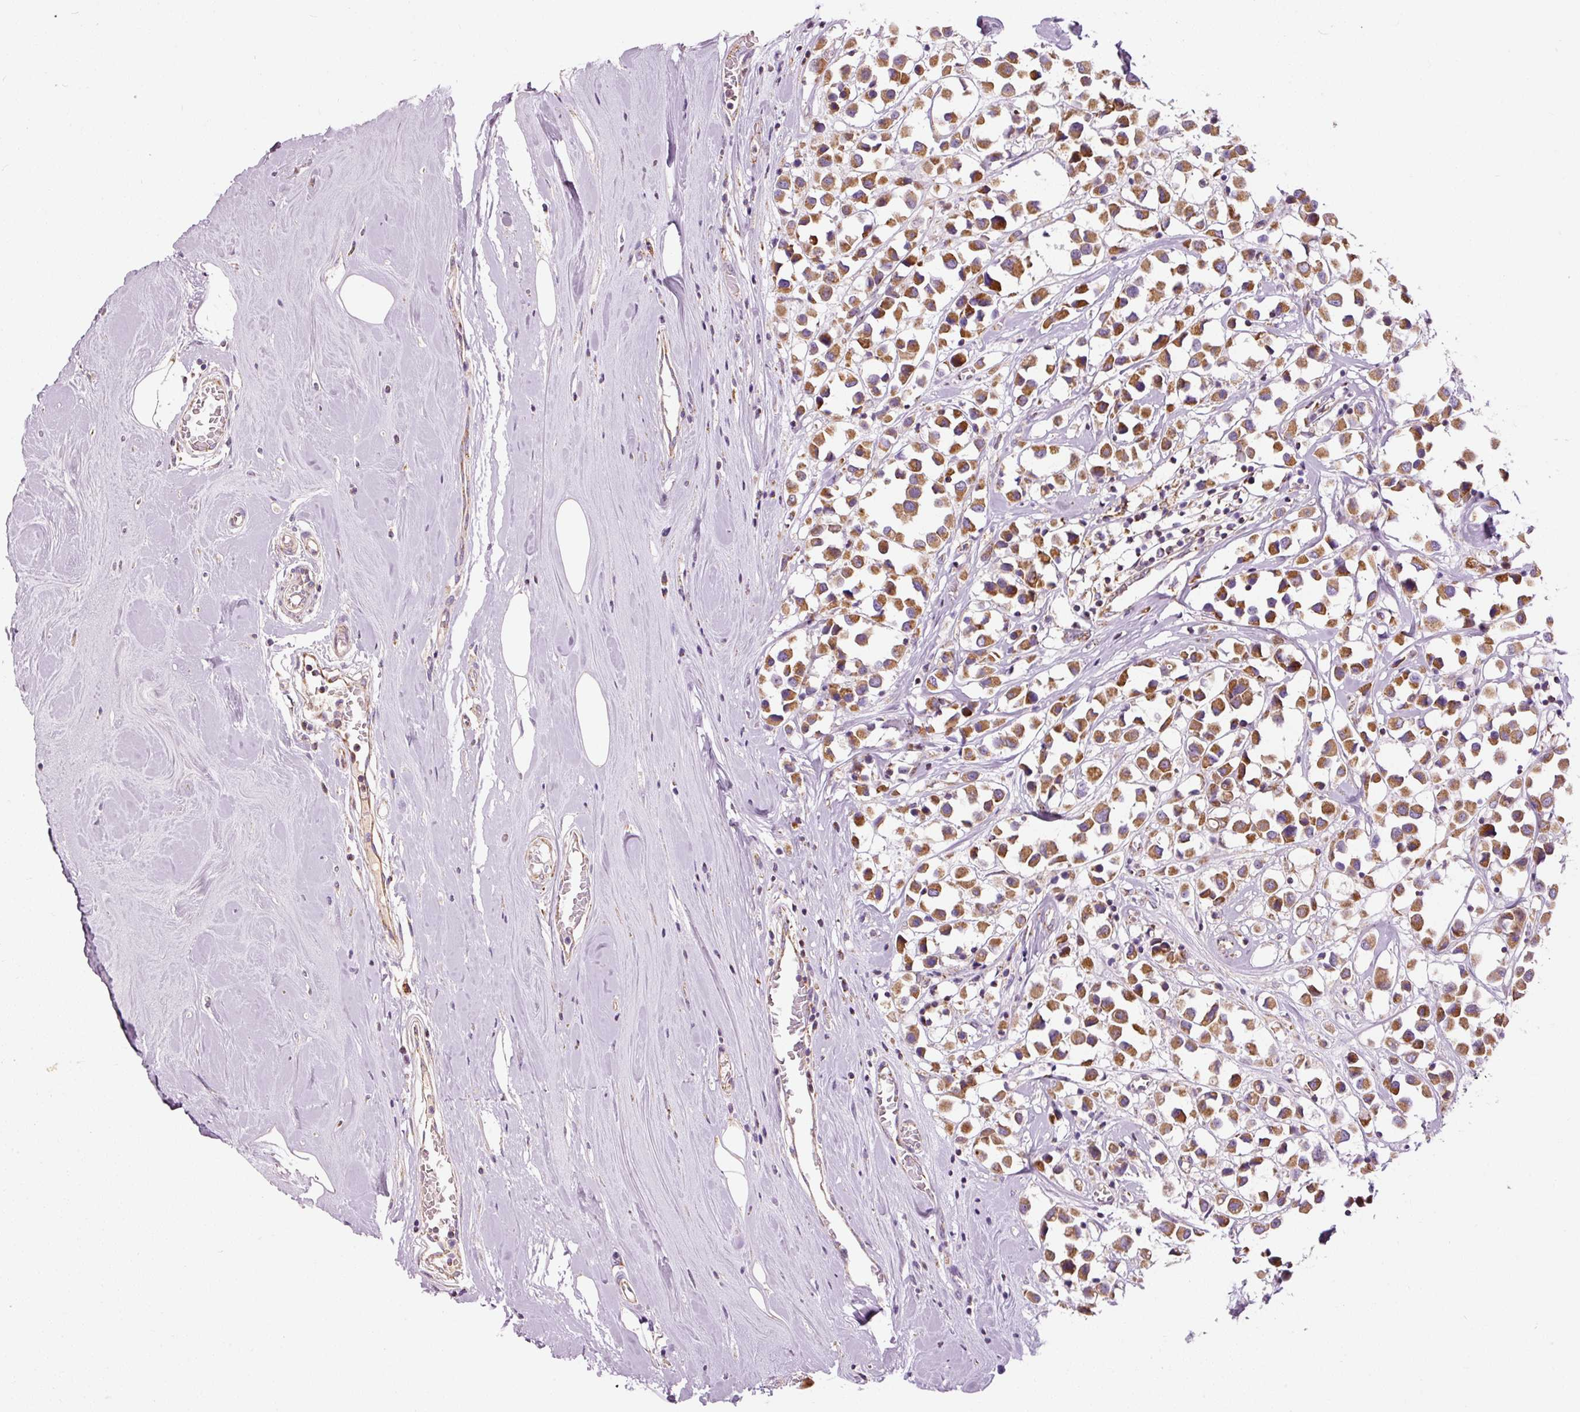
{"staining": {"intensity": "moderate", "quantity": ">75%", "location": "cytoplasmic/membranous"}, "tissue": "breast cancer", "cell_type": "Tumor cells", "image_type": "cancer", "snomed": [{"axis": "morphology", "description": "Duct carcinoma"}, {"axis": "topography", "description": "Breast"}], "caption": "A micrograph of breast cancer (invasive ductal carcinoma) stained for a protein displays moderate cytoplasmic/membranous brown staining in tumor cells.", "gene": "NDUFB4", "patient": {"sex": "female", "age": 61}}